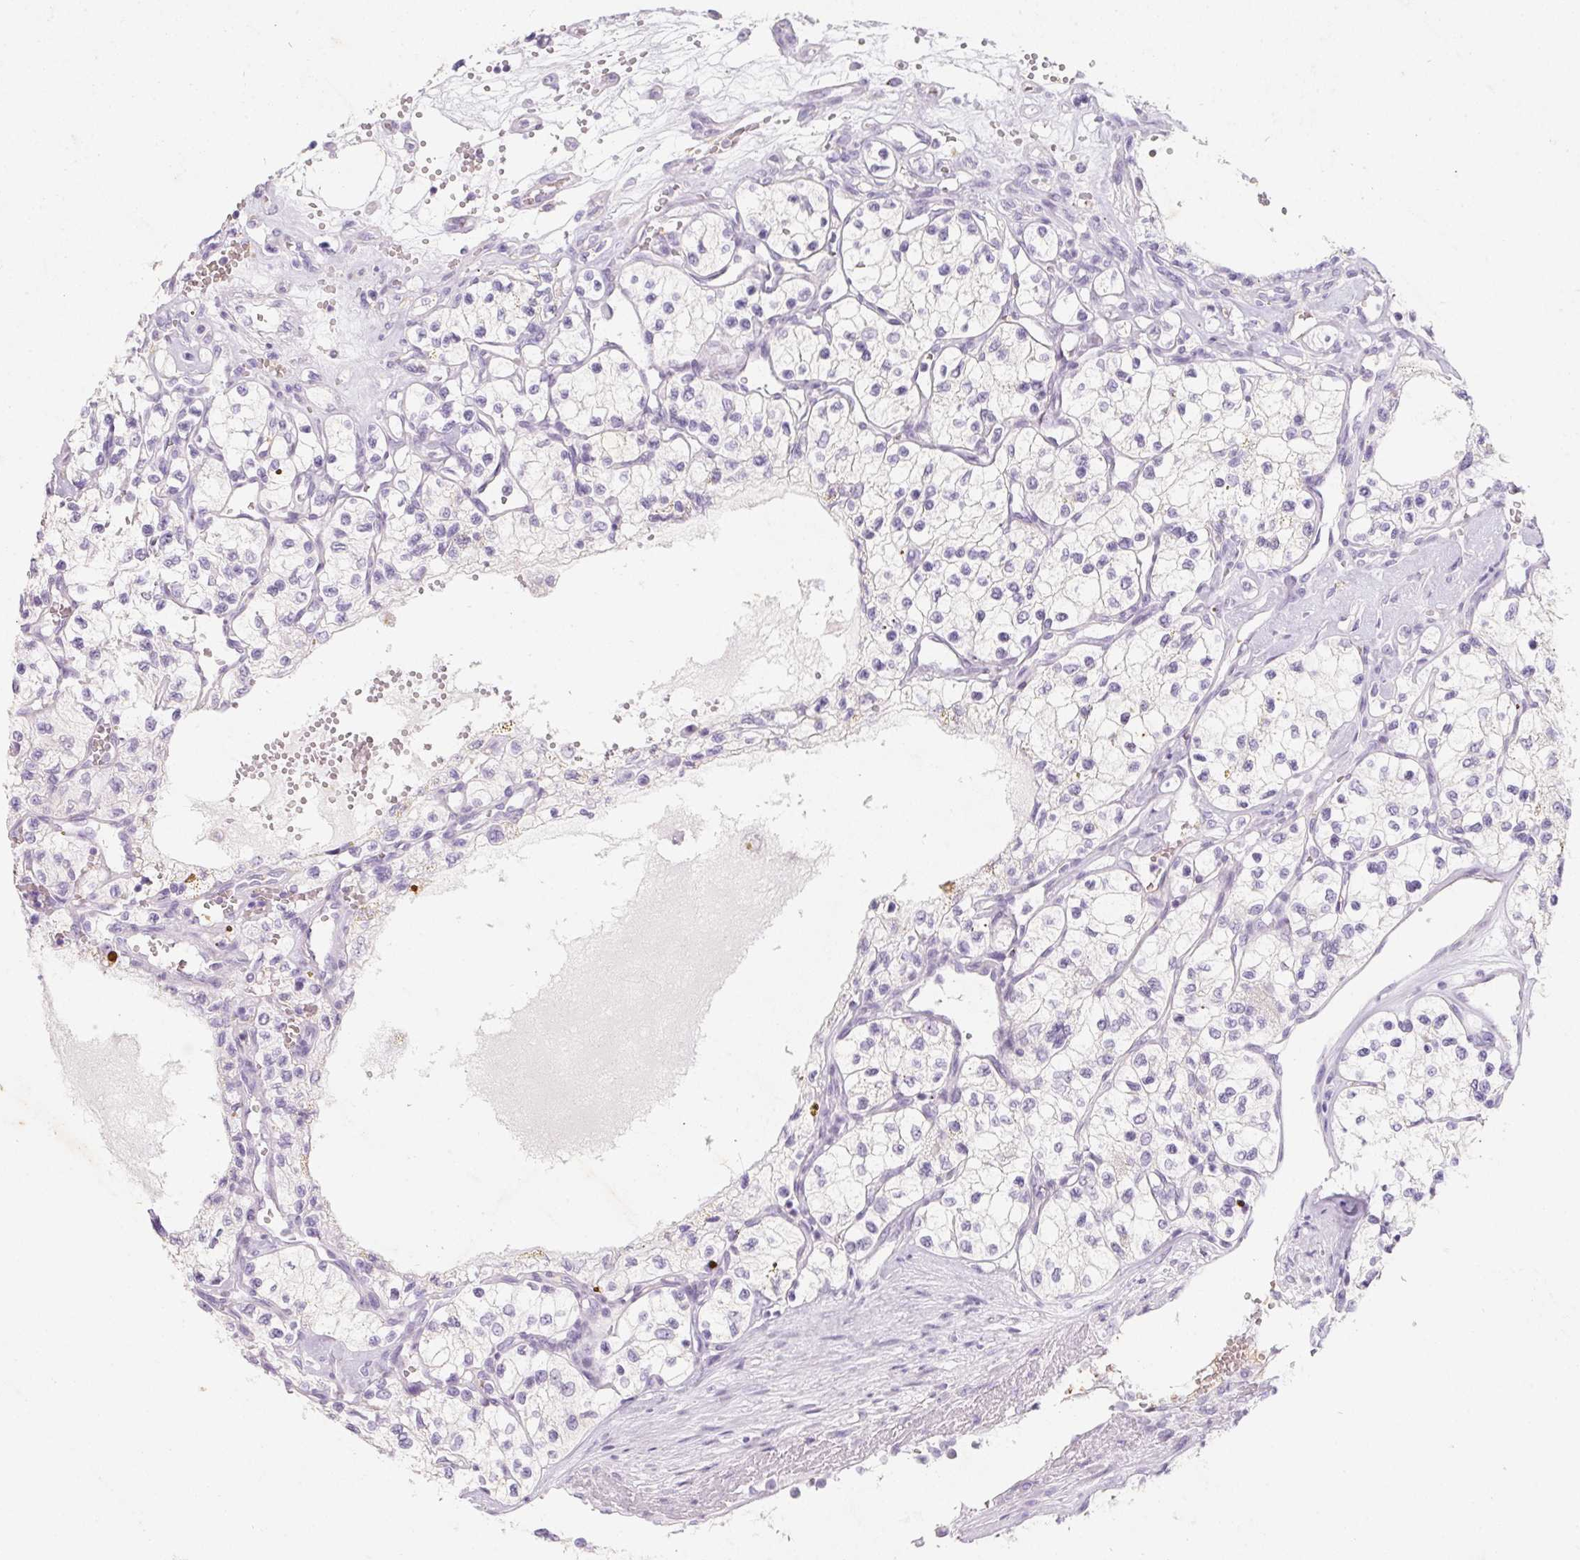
{"staining": {"intensity": "negative", "quantity": "none", "location": "none"}, "tissue": "renal cancer", "cell_type": "Tumor cells", "image_type": "cancer", "snomed": [{"axis": "morphology", "description": "Adenocarcinoma, NOS"}, {"axis": "topography", "description": "Kidney"}], "caption": "This is a photomicrograph of immunohistochemistry (IHC) staining of renal cancer (adenocarcinoma), which shows no positivity in tumor cells. (DAB immunohistochemistry (IHC) with hematoxylin counter stain).", "gene": "DCD", "patient": {"sex": "female", "age": 69}}